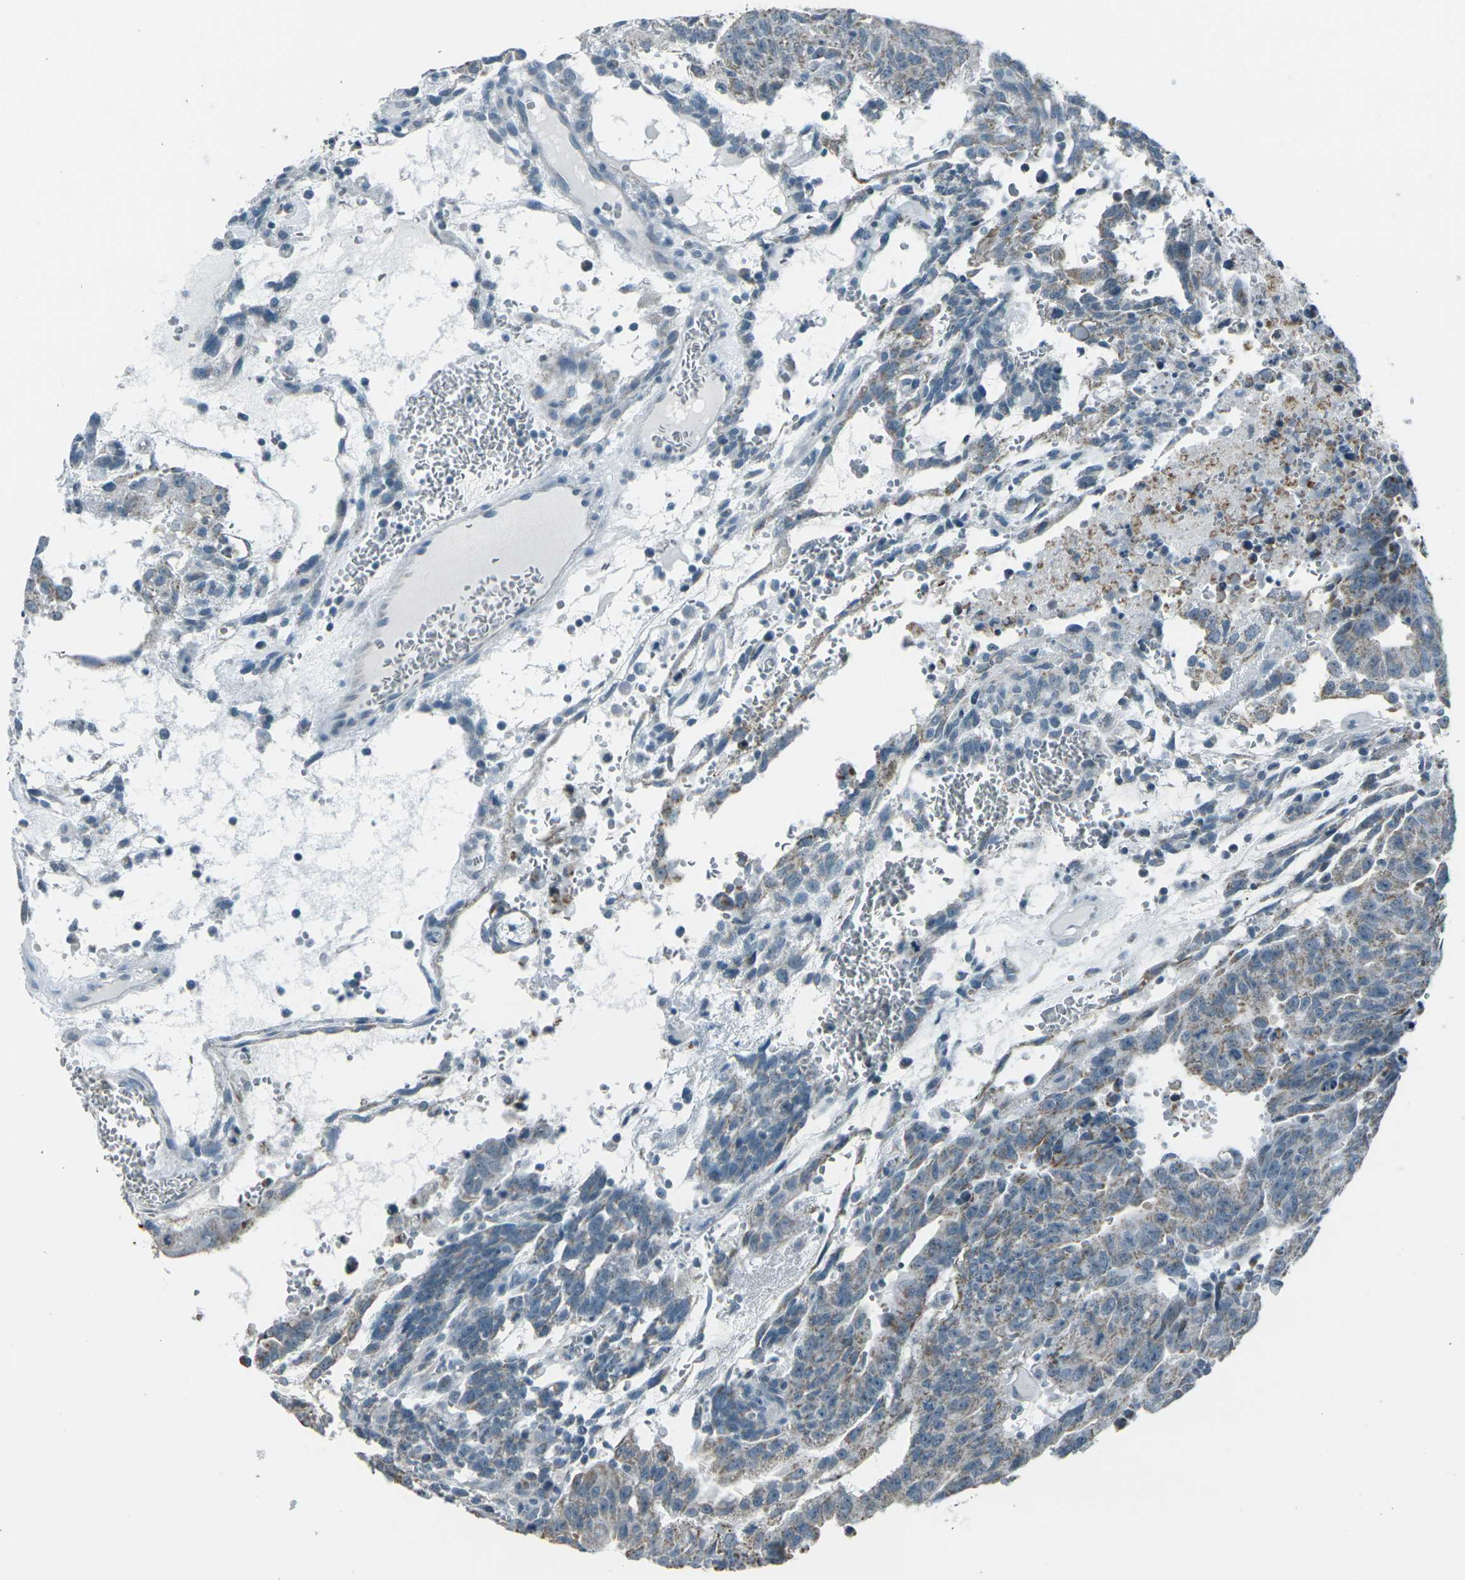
{"staining": {"intensity": "weak", "quantity": ">75%", "location": "cytoplasmic/membranous"}, "tissue": "testis cancer", "cell_type": "Tumor cells", "image_type": "cancer", "snomed": [{"axis": "morphology", "description": "Seminoma, NOS"}, {"axis": "morphology", "description": "Carcinoma, Embryonal, NOS"}, {"axis": "topography", "description": "Testis"}], "caption": "Tumor cells display low levels of weak cytoplasmic/membranous positivity in about >75% of cells in human testis embryonal carcinoma.", "gene": "H2BC1", "patient": {"sex": "male", "age": 52}}